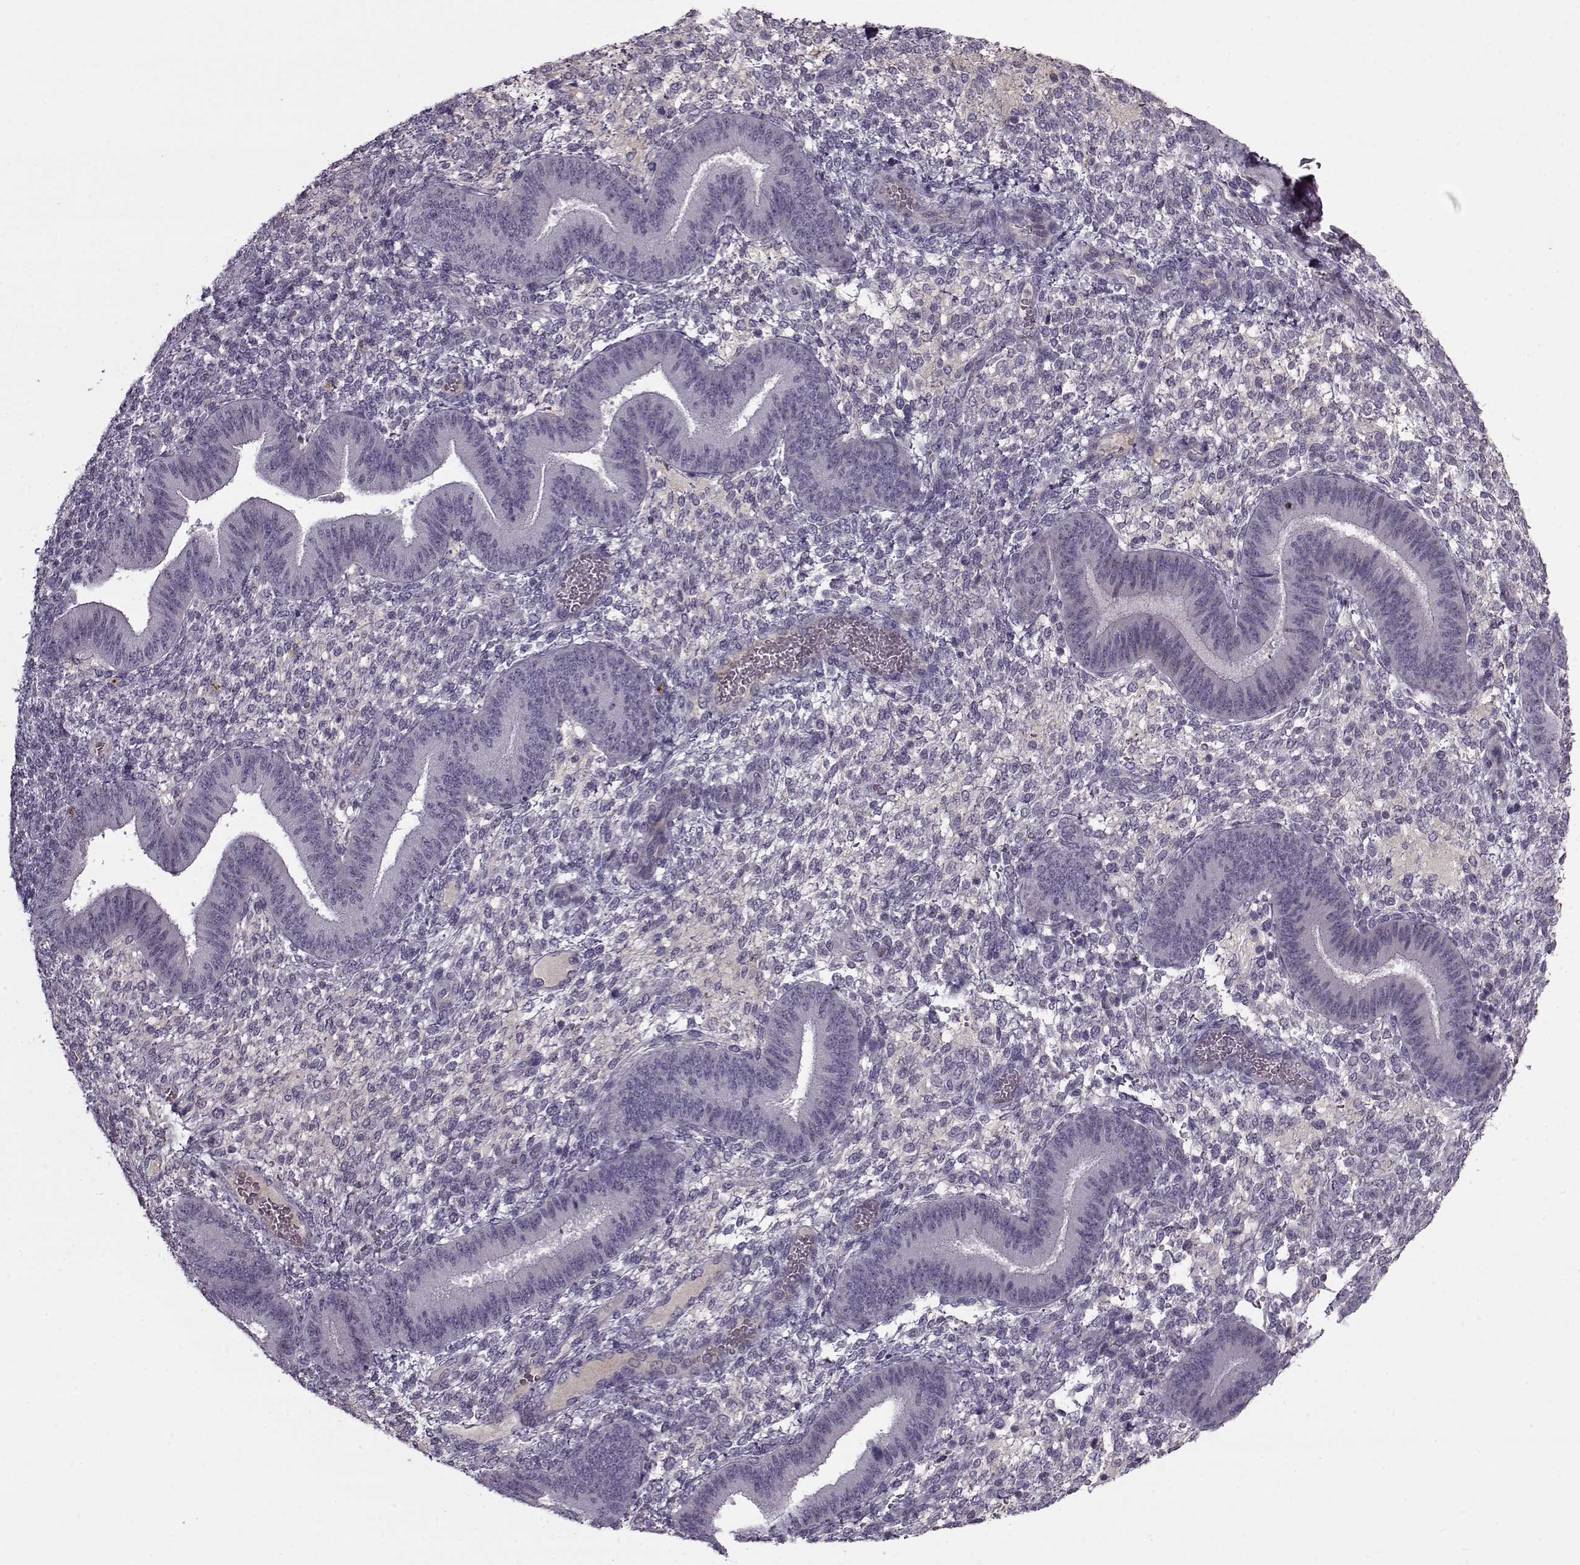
{"staining": {"intensity": "negative", "quantity": "none", "location": "none"}, "tissue": "endometrium", "cell_type": "Cells in endometrial stroma", "image_type": "normal", "snomed": [{"axis": "morphology", "description": "Normal tissue, NOS"}, {"axis": "topography", "description": "Endometrium"}], "caption": "Histopathology image shows no protein expression in cells in endometrial stroma of normal endometrium. (DAB (3,3'-diaminobenzidine) immunohistochemistry with hematoxylin counter stain).", "gene": "KRT9", "patient": {"sex": "female", "age": 39}}